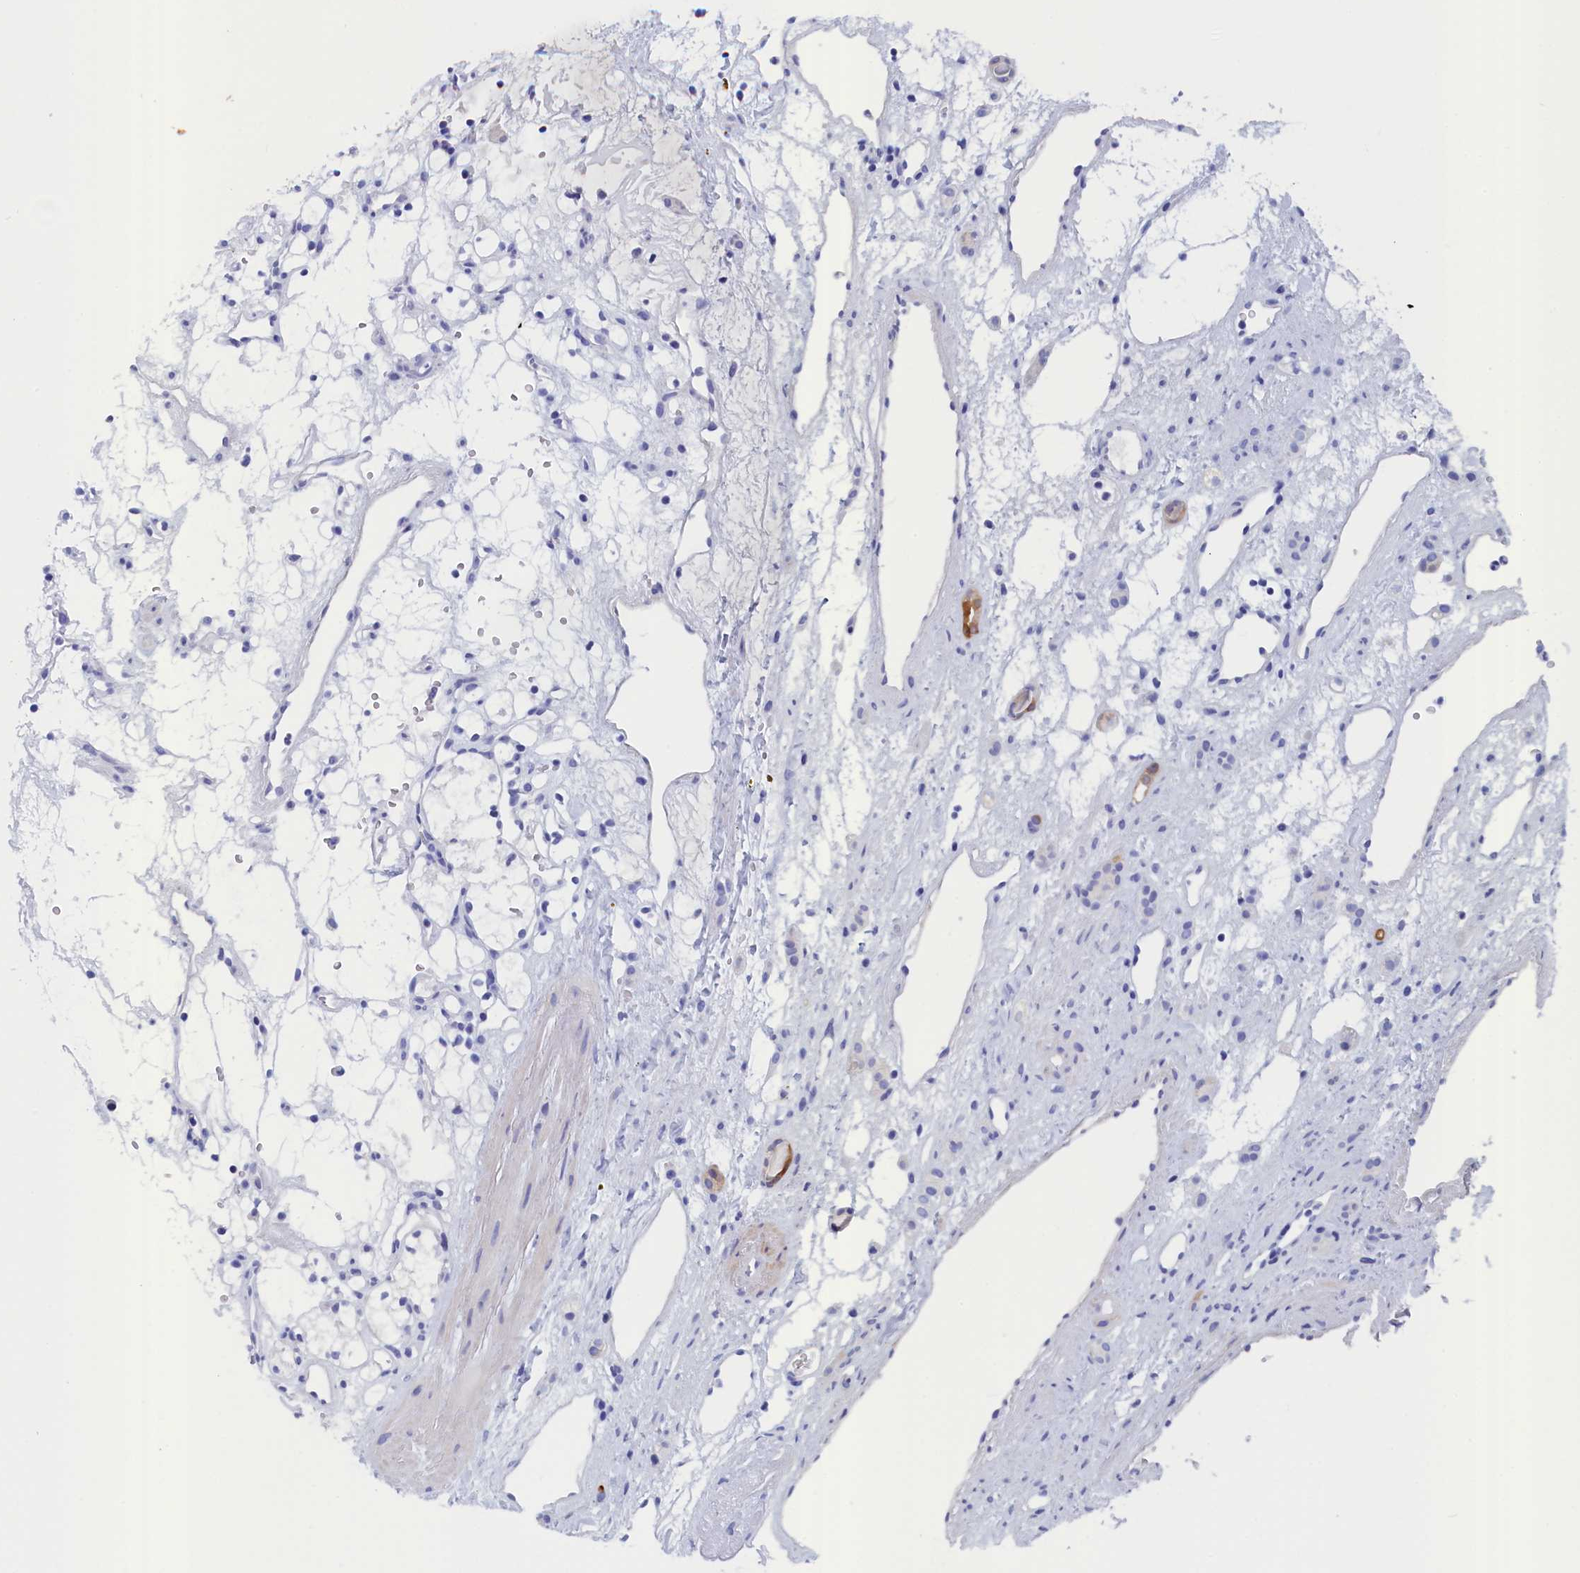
{"staining": {"intensity": "negative", "quantity": "none", "location": "none"}, "tissue": "renal cancer", "cell_type": "Tumor cells", "image_type": "cancer", "snomed": [{"axis": "morphology", "description": "Adenocarcinoma, NOS"}, {"axis": "topography", "description": "Kidney"}], "caption": "The image reveals no staining of tumor cells in renal cancer (adenocarcinoma).", "gene": "ANKRD2", "patient": {"sex": "female", "age": 60}}